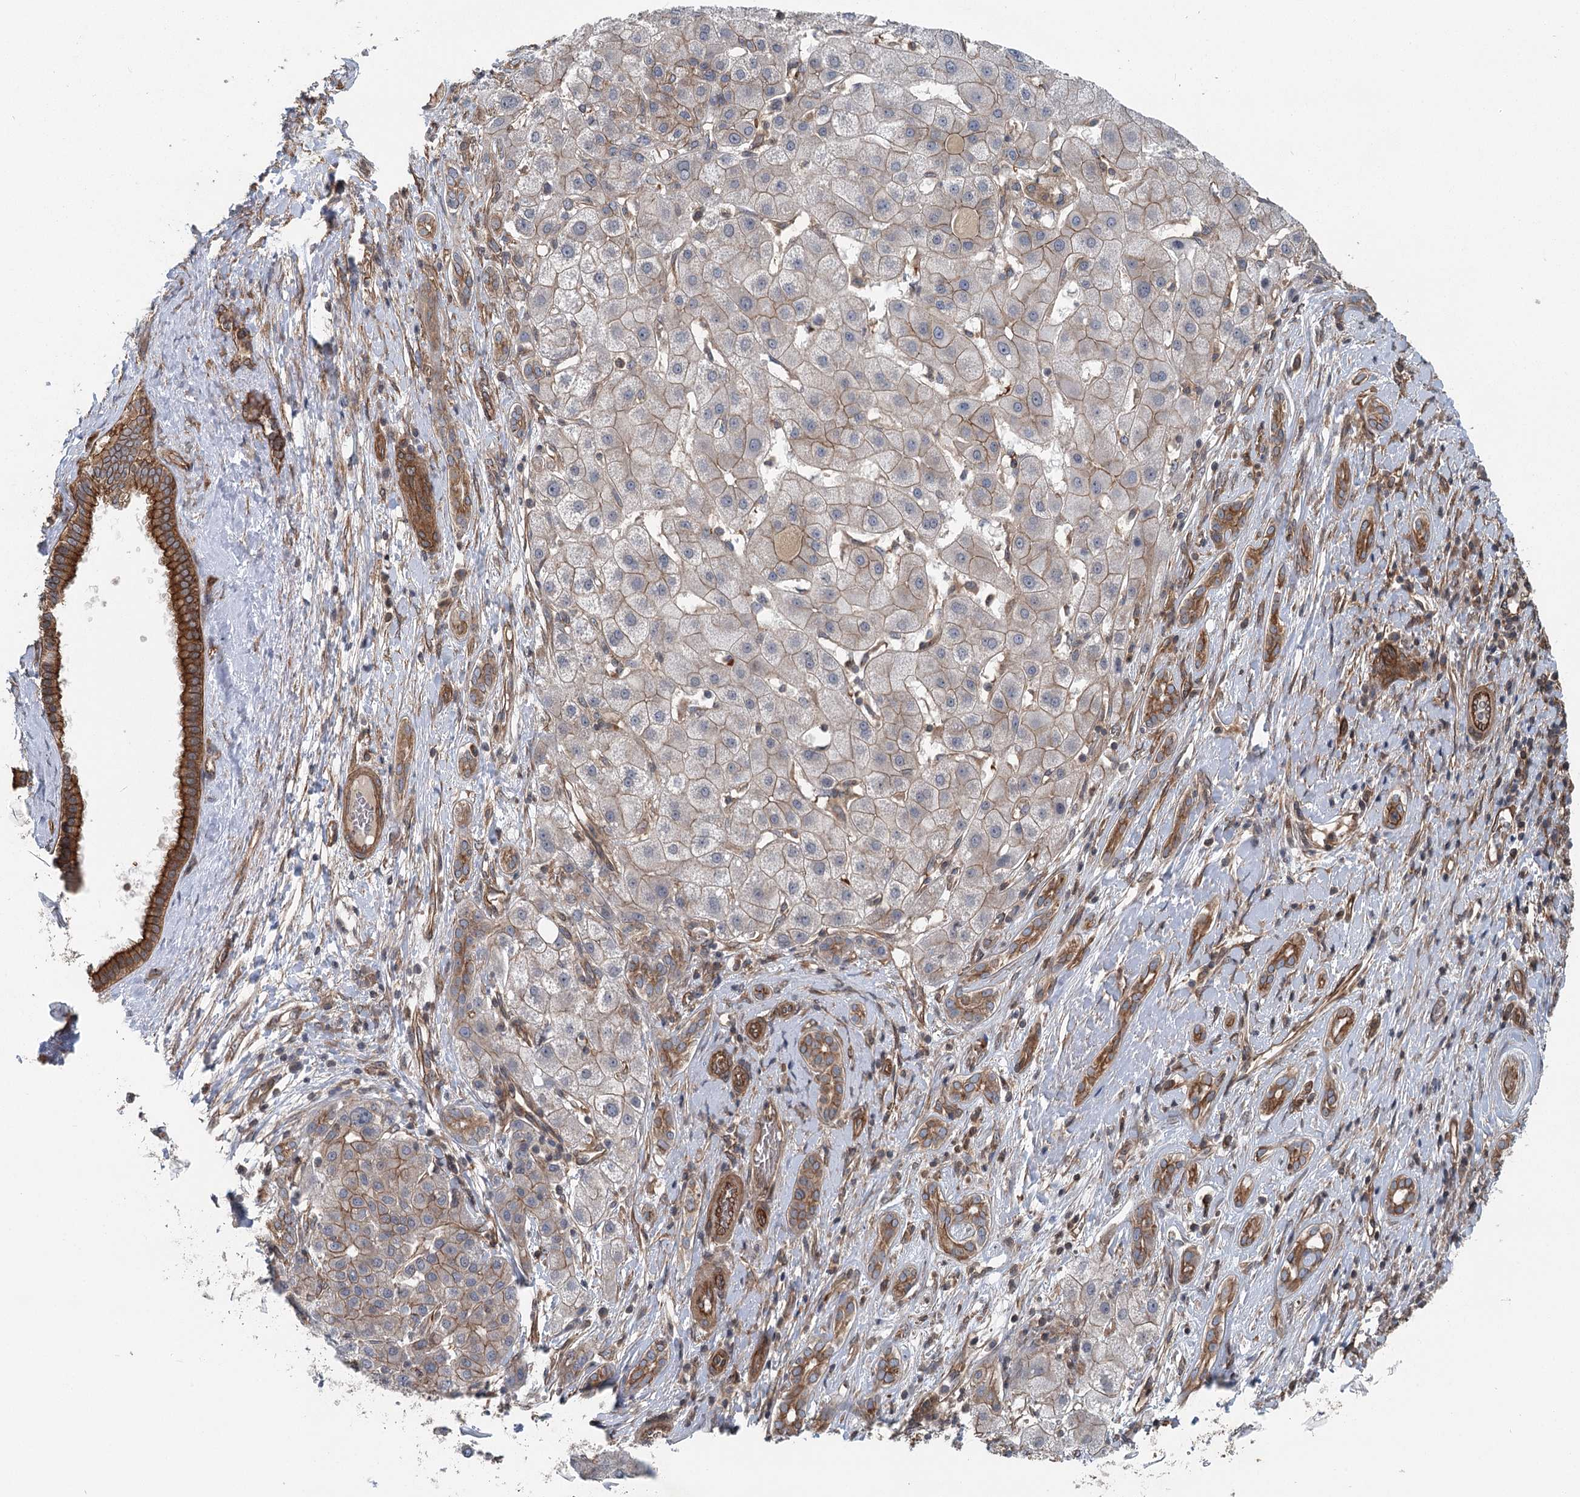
{"staining": {"intensity": "weak", "quantity": ">75%", "location": "cytoplasmic/membranous"}, "tissue": "liver cancer", "cell_type": "Tumor cells", "image_type": "cancer", "snomed": [{"axis": "morphology", "description": "Carcinoma, Hepatocellular, NOS"}, {"axis": "topography", "description": "Liver"}], "caption": "Liver cancer stained for a protein (brown) reveals weak cytoplasmic/membranous positive expression in about >75% of tumor cells.", "gene": "IQSEC1", "patient": {"sex": "male", "age": 65}}